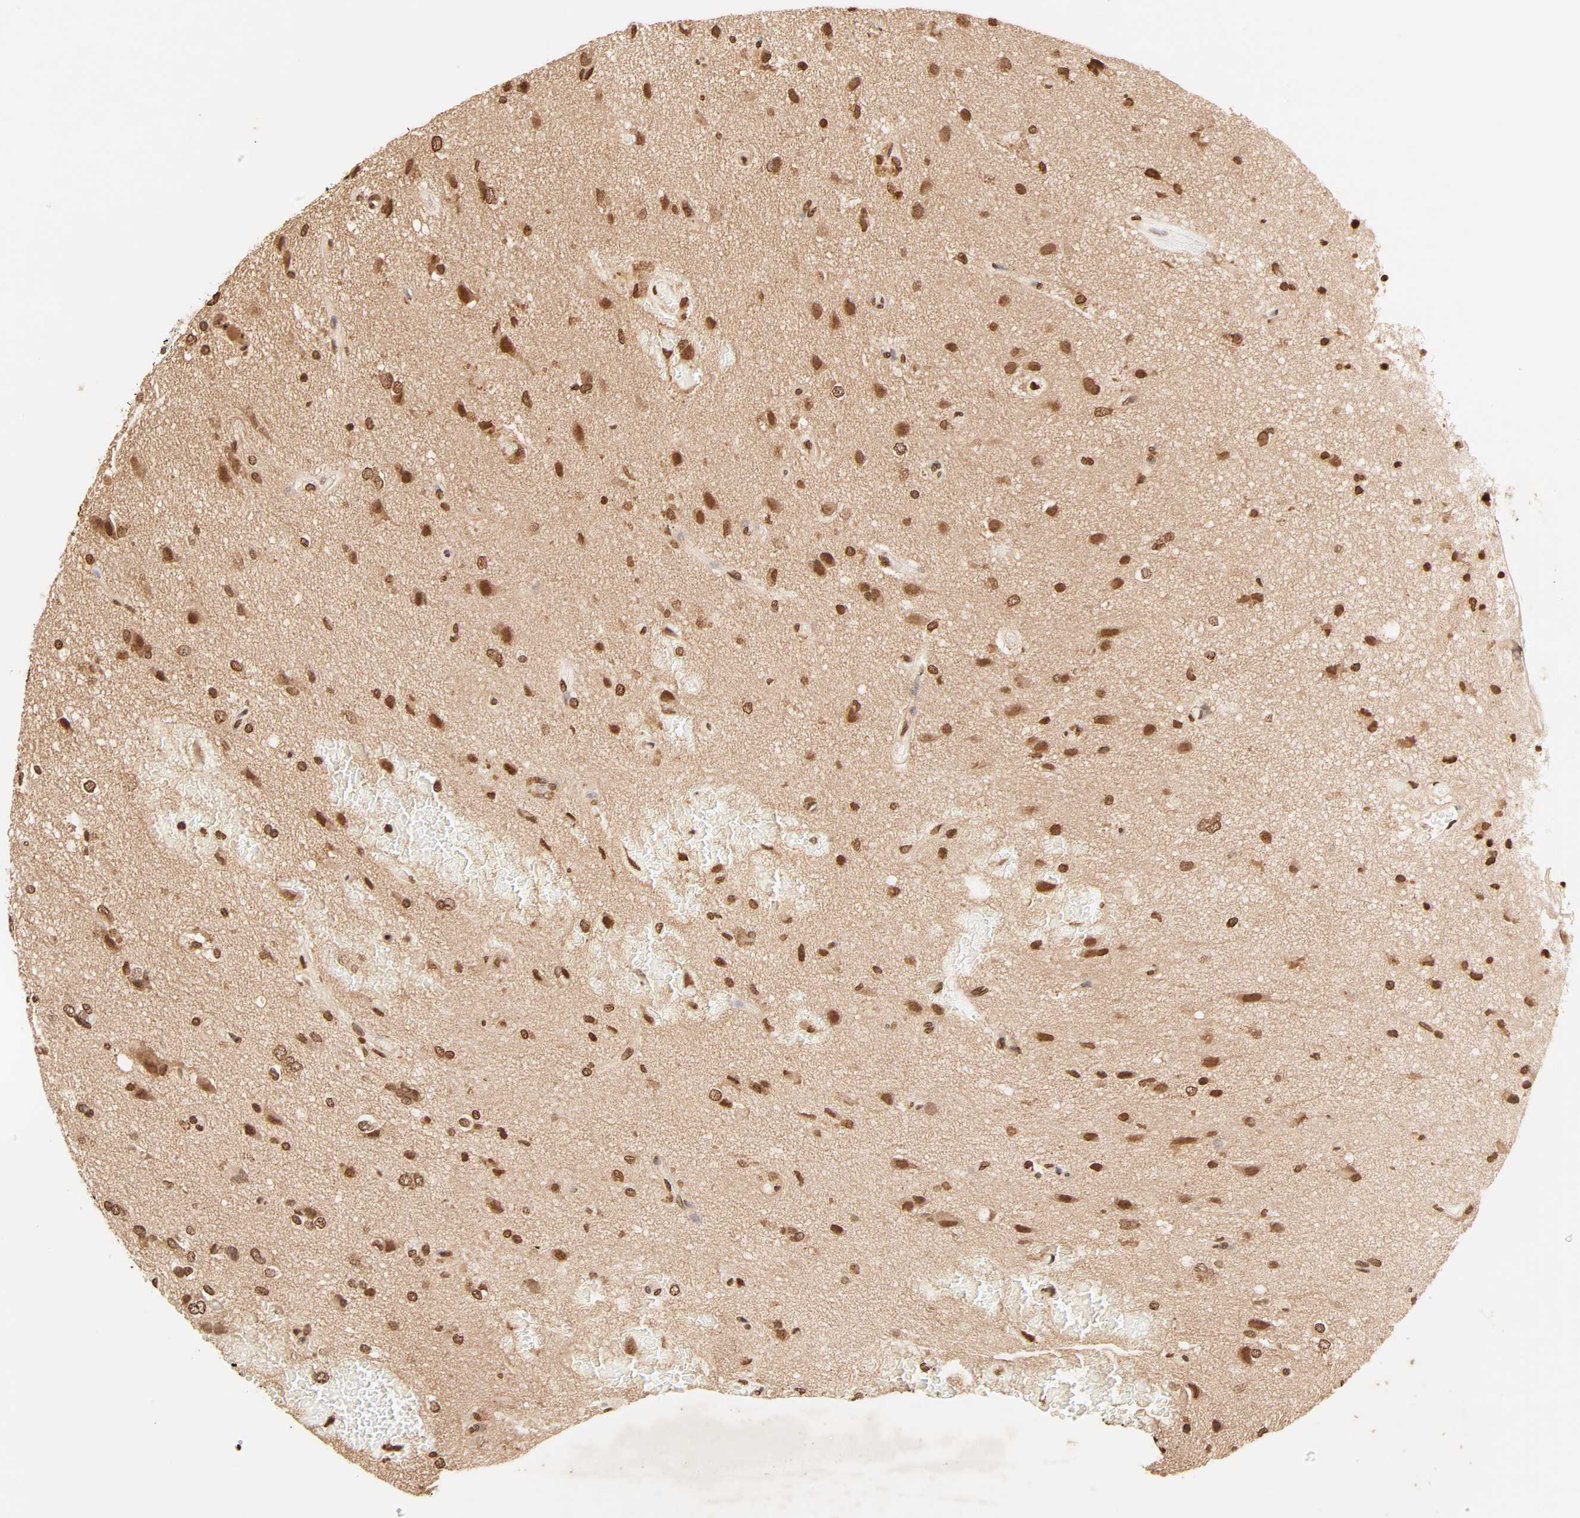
{"staining": {"intensity": "strong", "quantity": ">75%", "location": "nuclear"}, "tissue": "glioma", "cell_type": "Tumor cells", "image_type": "cancer", "snomed": [{"axis": "morphology", "description": "Glioma, malignant, High grade"}, {"axis": "topography", "description": "Brain"}], "caption": "A histopathology image of glioma stained for a protein shows strong nuclear brown staining in tumor cells.", "gene": "TBL1X", "patient": {"sex": "male", "age": 47}}